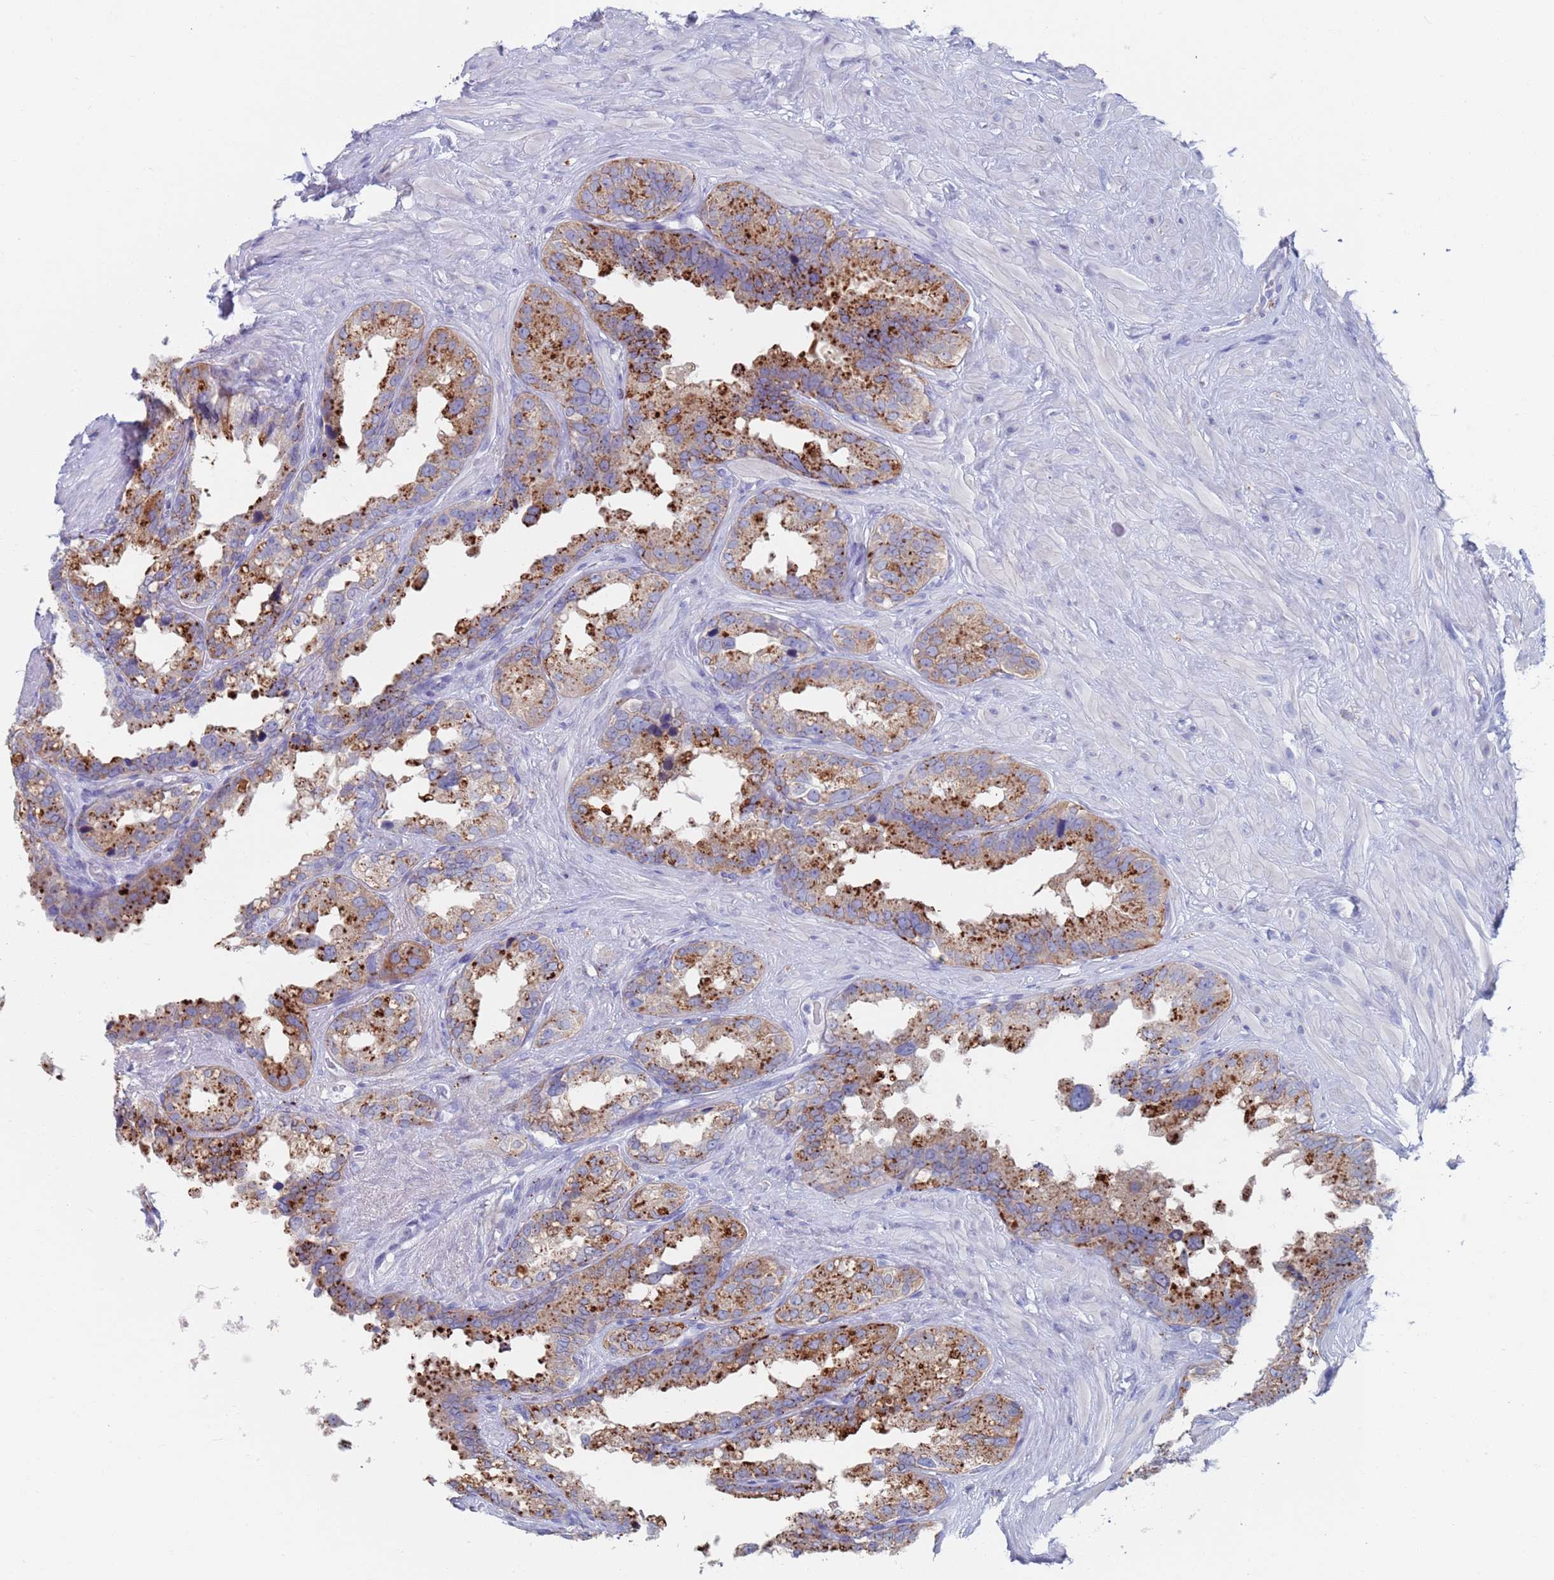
{"staining": {"intensity": "moderate", "quantity": ">75%", "location": "cytoplasmic/membranous"}, "tissue": "seminal vesicle", "cell_type": "Glandular cells", "image_type": "normal", "snomed": [{"axis": "morphology", "description": "Normal tissue, NOS"}, {"axis": "topography", "description": "Seminal veicle"}], "caption": "This is an image of immunohistochemistry staining of normal seminal vesicle, which shows moderate positivity in the cytoplasmic/membranous of glandular cells.", "gene": "FUCA1", "patient": {"sex": "male", "age": 80}}